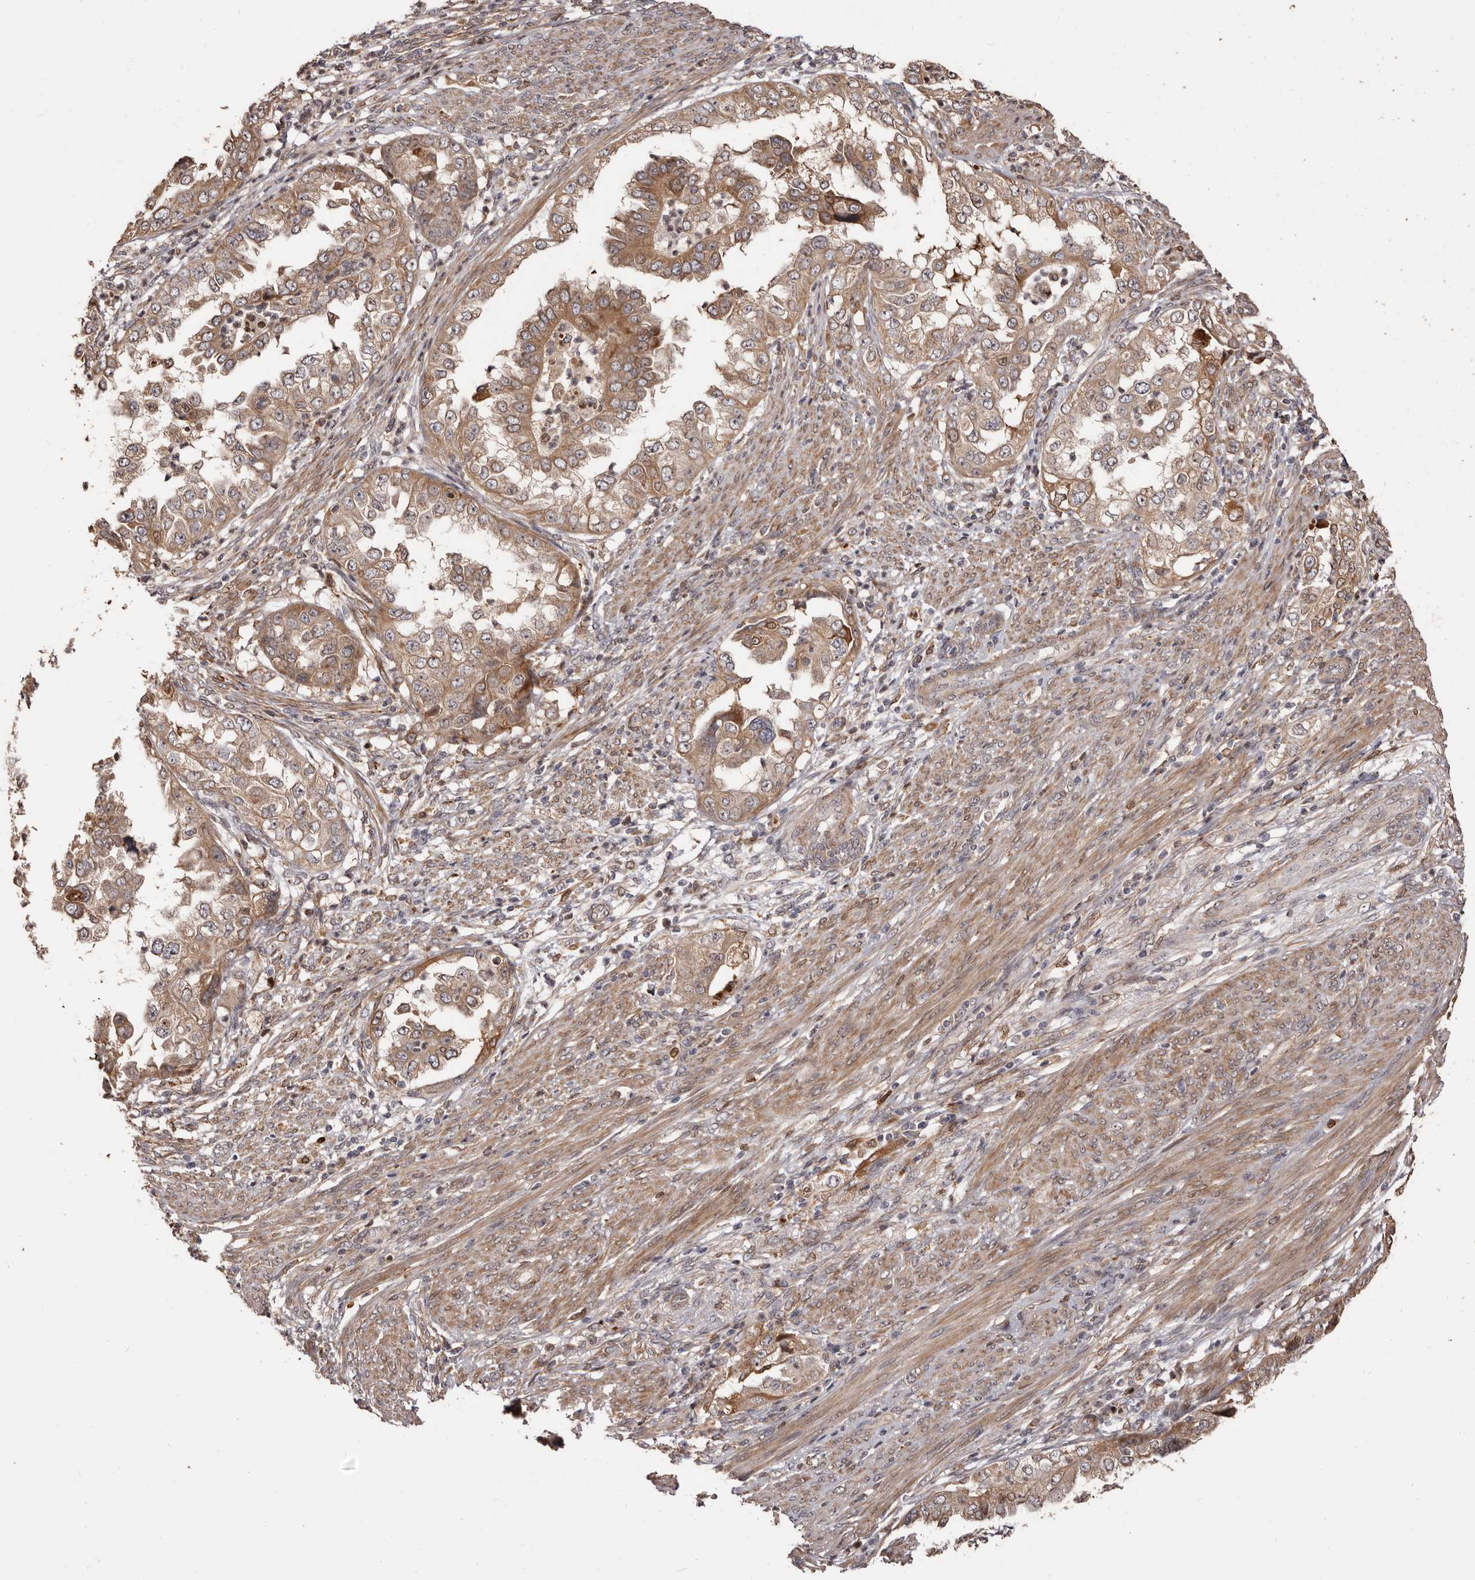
{"staining": {"intensity": "moderate", "quantity": ">75%", "location": "cytoplasmic/membranous"}, "tissue": "endometrial cancer", "cell_type": "Tumor cells", "image_type": "cancer", "snomed": [{"axis": "morphology", "description": "Adenocarcinoma, NOS"}, {"axis": "topography", "description": "Endometrium"}], "caption": "A brown stain labels moderate cytoplasmic/membranous expression of a protein in human endometrial cancer tumor cells.", "gene": "ZCCHC7", "patient": {"sex": "female", "age": 85}}